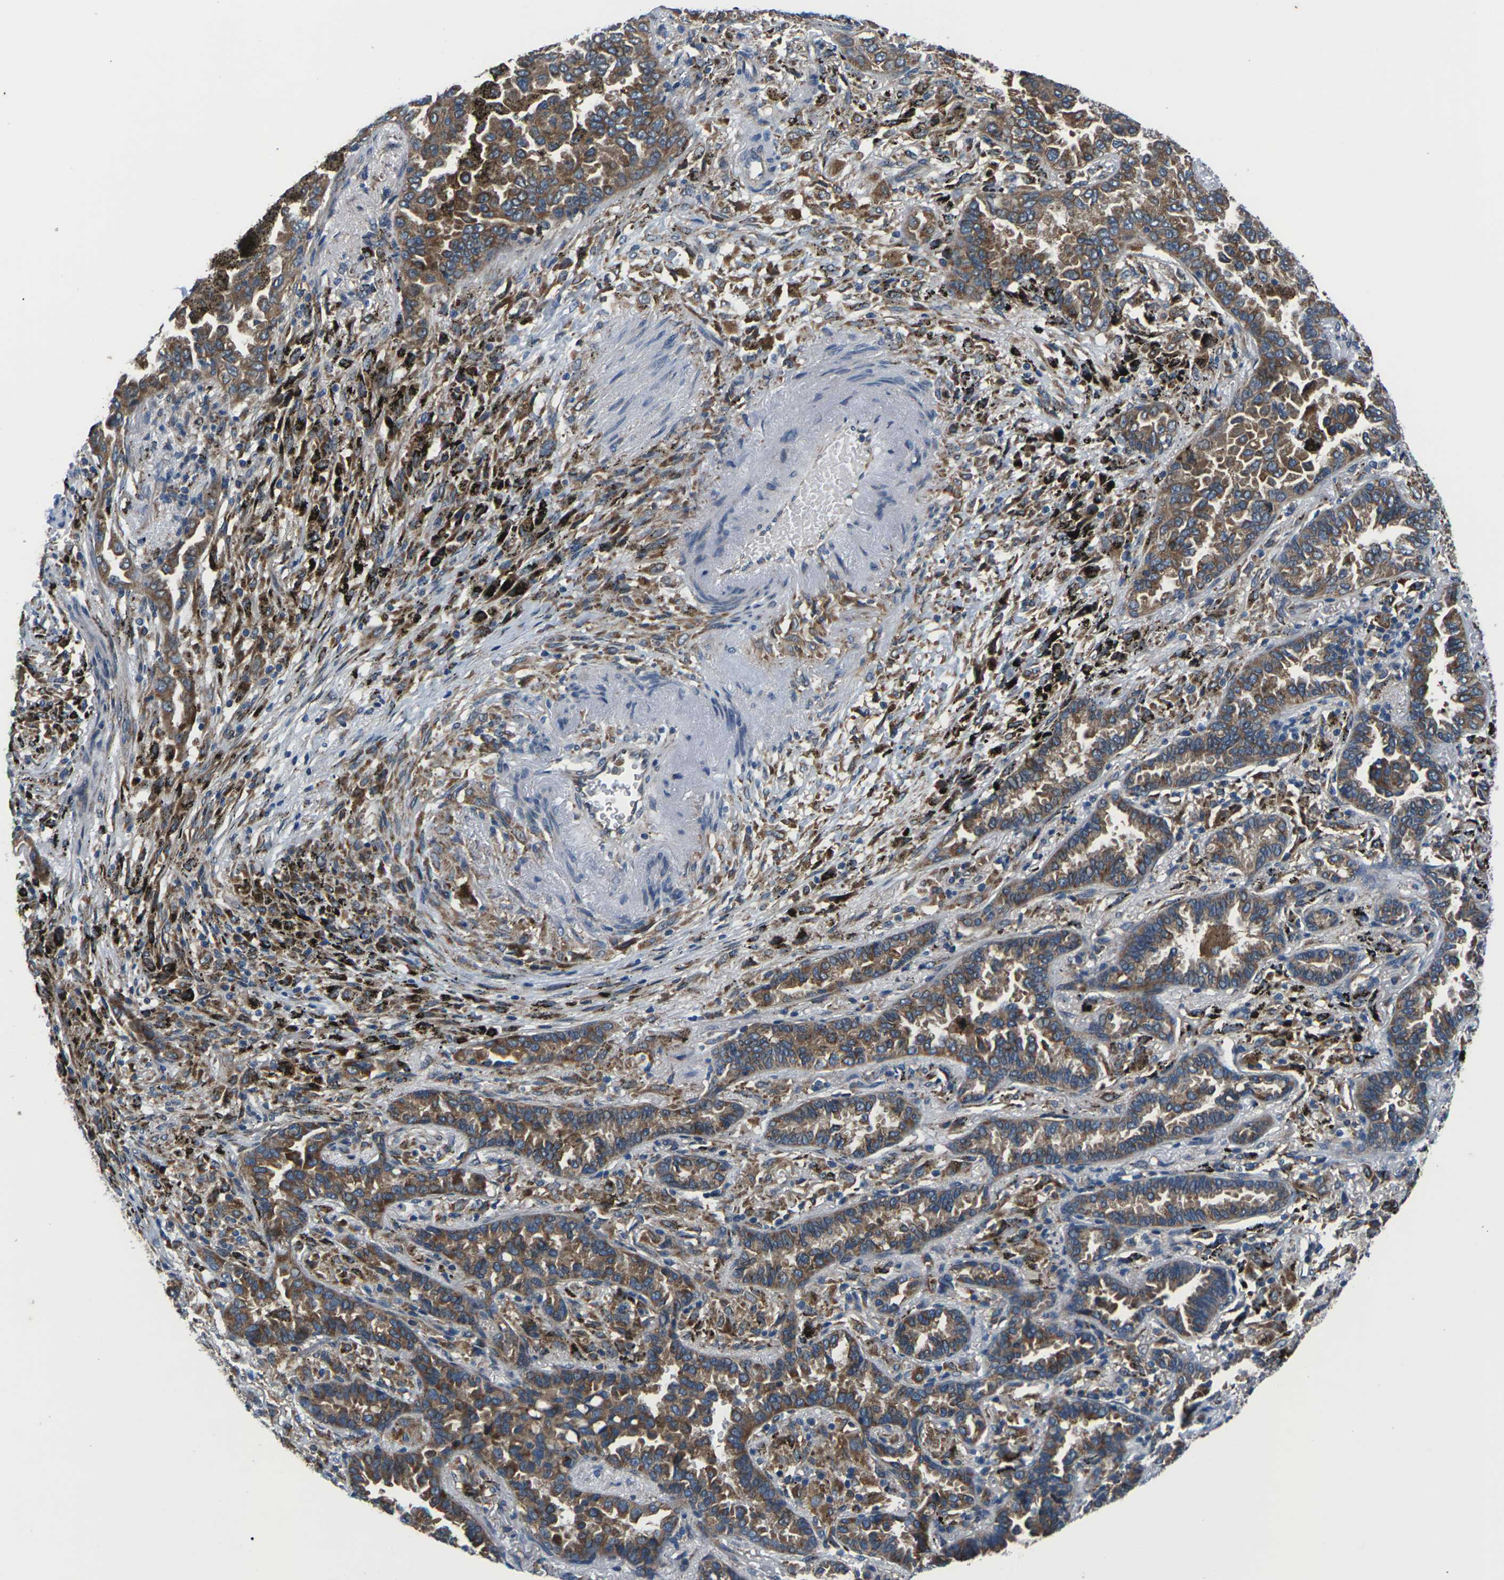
{"staining": {"intensity": "moderate", "quantity": ">75%", "location": "cytoplasmic/membranous"}, "tissue": "lung cancer", "cell_type": "Tumor cells", "image_type": "cancer", "snomed": [{"axis": "morphology", "description": "Normal tissue, NOS"}, {"axis": "morphology", "description": "Adenocarcinoma, NOS"}, {"axis": "topography", "description": "Lung"}], "caption": "High-magnification brightfield microscopy of lung cancer (adenocarcinoma) stained with DAB (3,3'-diaminobenzidine) (brown) and counterstained with hematoxylin (blue). tumor cells exhibit moderate cytoplasmic/membranous positivity is appreciated in approximately>75% of cells.", "gene": "GABRP", "patient": {"sex": "male", "age": 59}}